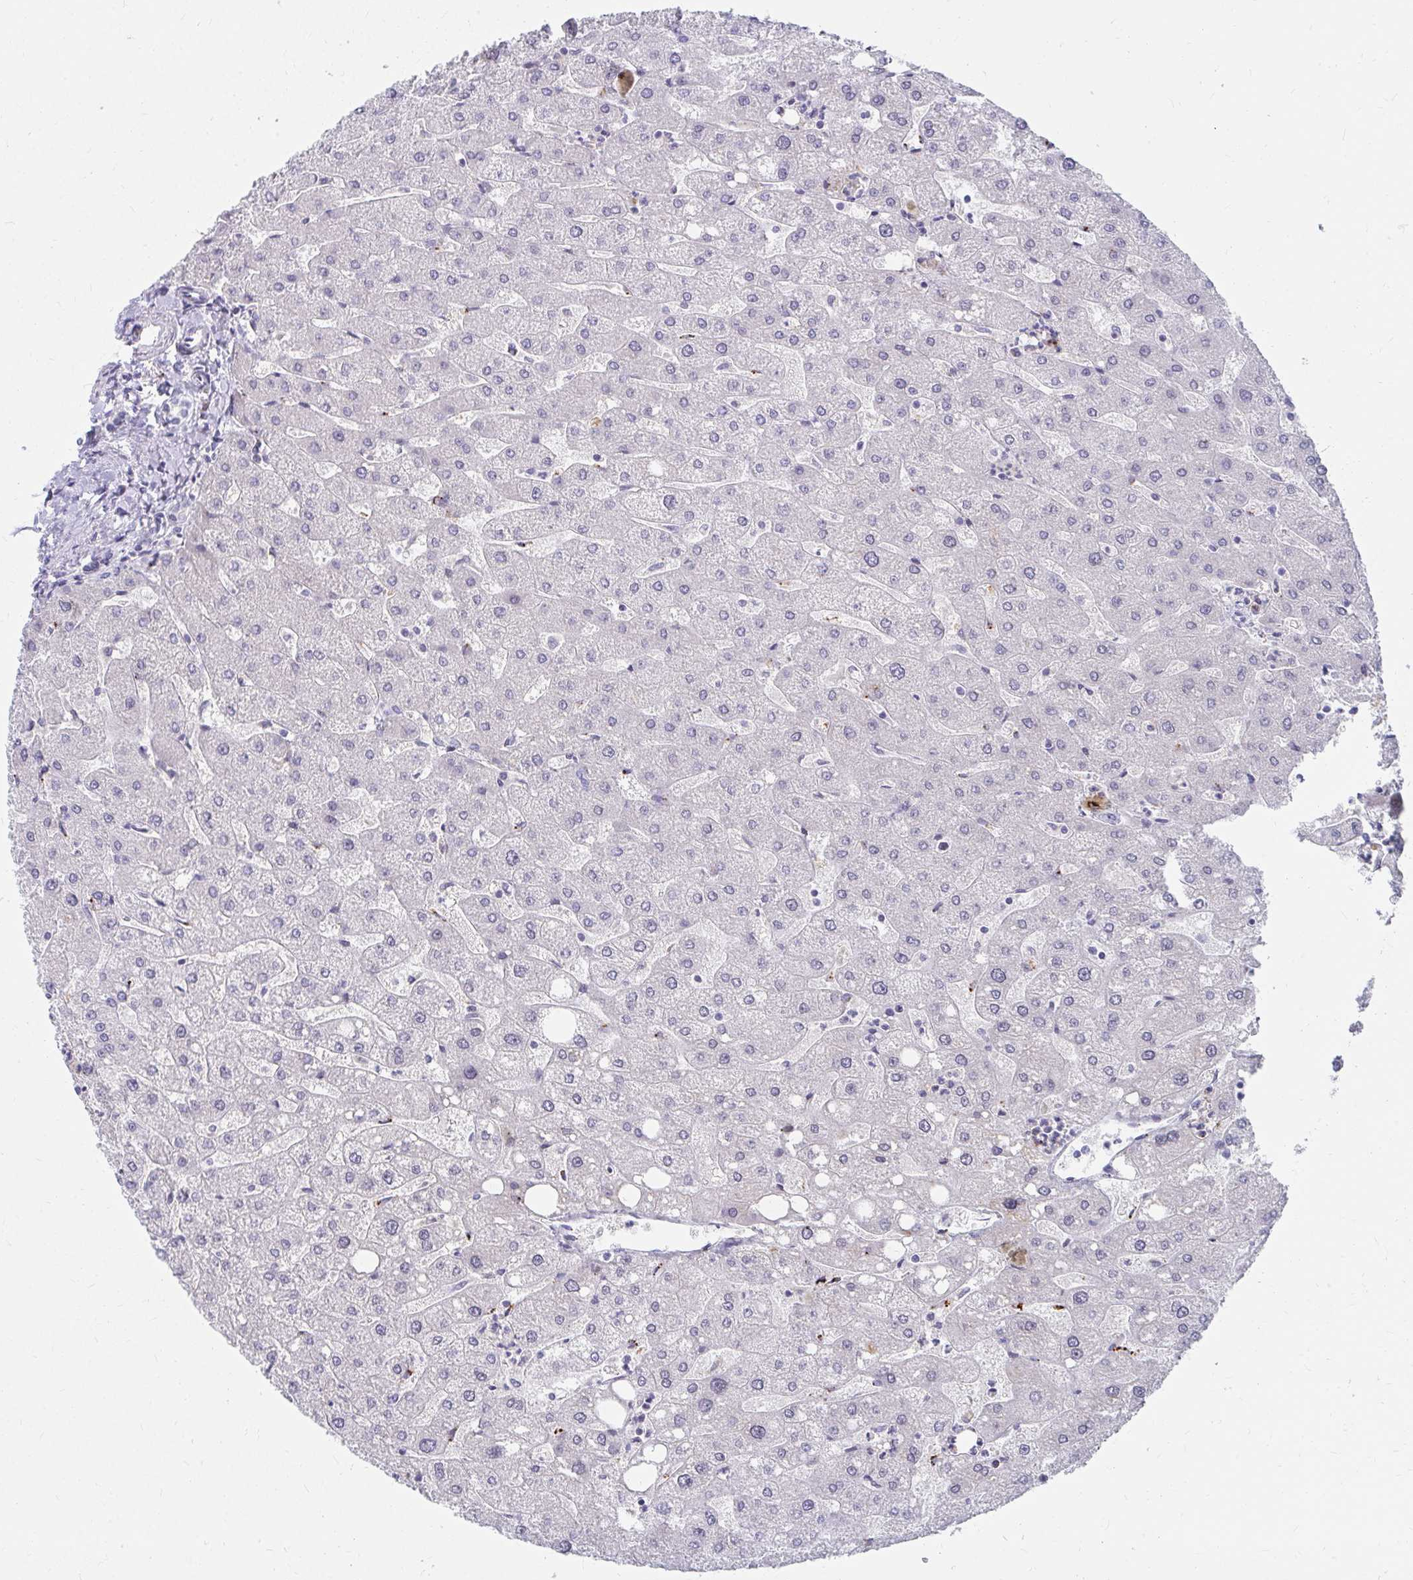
{"staining": {"intensity": "negative", "quantity": "none", "location": "none"}, "tissue": "liver", "cell_type": "Cholangiocytes", "image_type": "normal", "snomed": [{"axis": "morphology", "description": "Normal tissue, NOS"}, {"axis": "topography", "description": "Liver"}], "caption": "DAB immunohistochemical staining of benign liver demonstrates no significant expression in cholangiocytes. (Stains: DAB (3,3'-diaminobenzidine) immunohistochemistry with hematoxylin counter stain, Microscopy: brightfield microscopy at high magnification).", "gene": "EXOC5", "patient": {"sex": "male", "age": 67}}